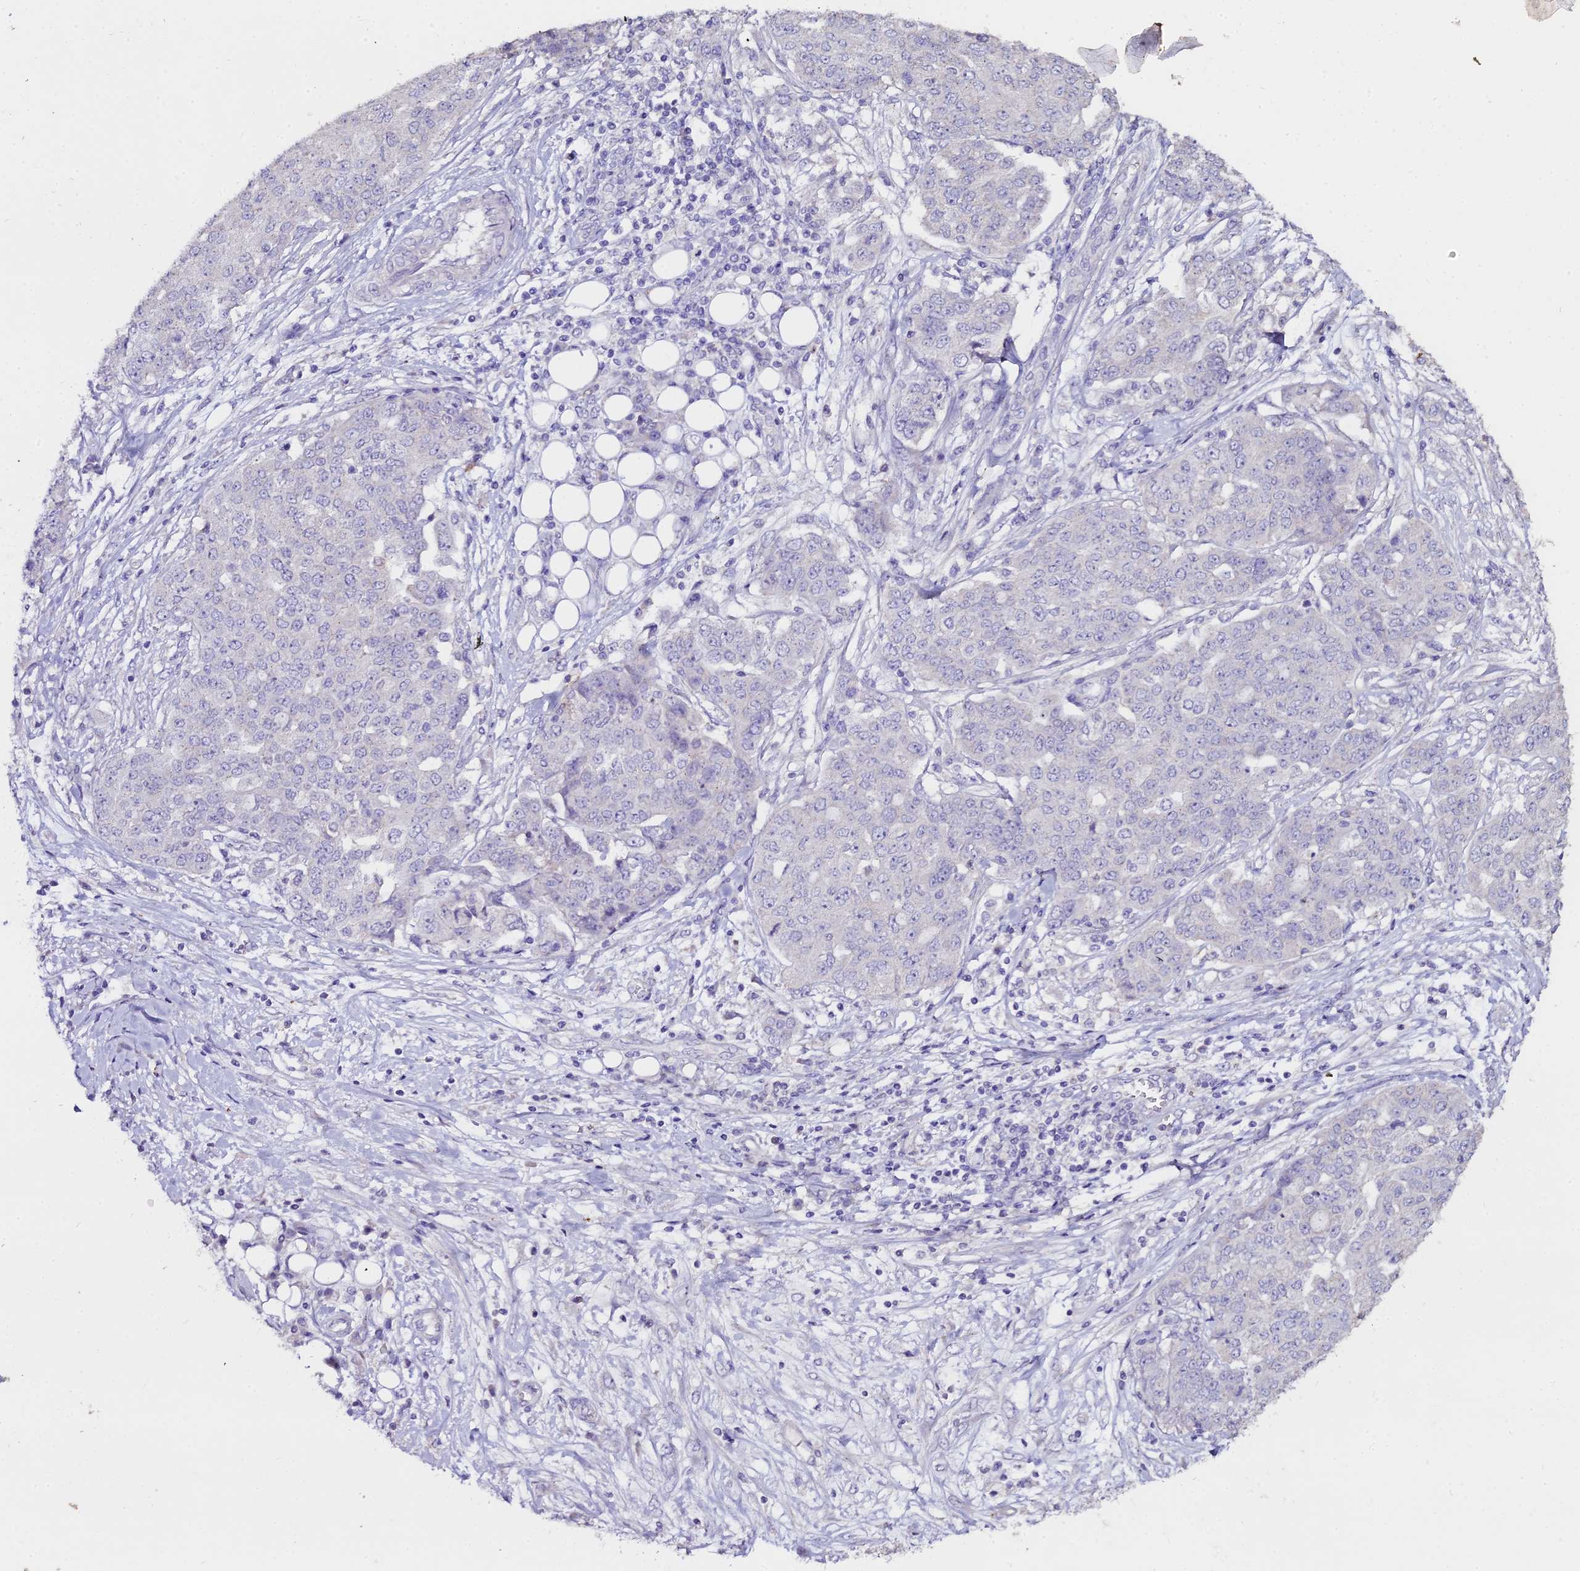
{"staining": {"intensity": "negative", "quantity": "none", "location": "none"}, "tissue": "ovarian cancer", "cell_type": "Tumor cells", "image_type": "cancer", "snomed": [{"axis": "morphology", "description": "Cystadenocarcinoma, serous, NOS"}, {"axis": "topography", "description": "Soft tissue"}, {"axis": "topography", "description": "Ovary"}], "caption": "The micrograph displays no staining of tumor cells in ovarian serous cystadenocarcinoma.", "gene": "GLYAT", "patient": {"sex": "female", "age": 57}}